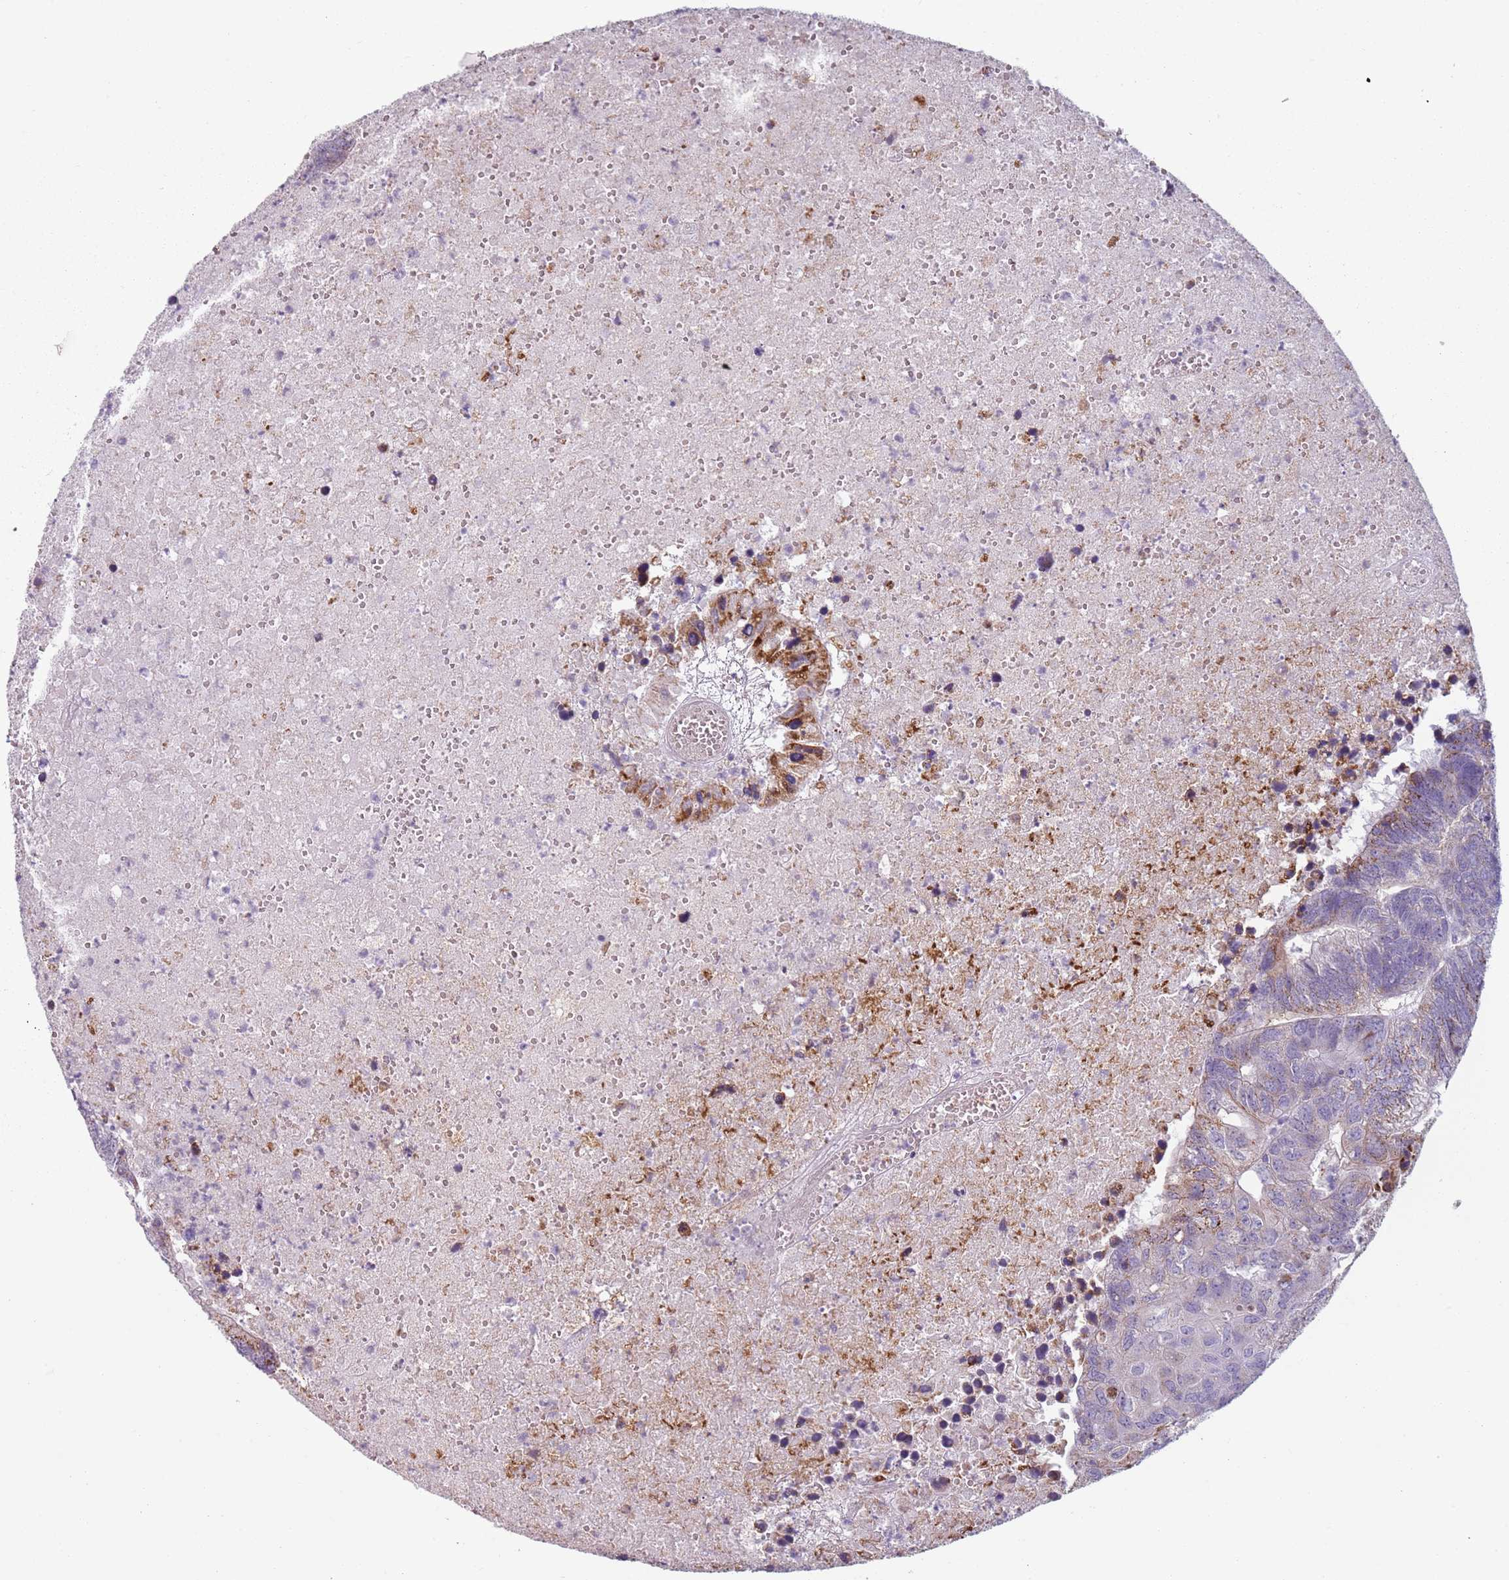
{"staining": {"intensity": "moderate", "quantity": ">75%", "location": "cytoplasmic/membranous"}, "tissue": "colorectal cancer", "cell_type": "Tumor cells", "image_type": "cancer", "snomed": [{"axis": "morphology", "description": "Adenocarcinoma, NOS"}, {"axis": "topography", "description": "Colon"}], "caption": "The photomicrograph exhibits a brown stain indicating the presence of a protein in the cytoplasmic/membranous of tumor cells in colorectal cancer (adenocarcinoma).", "gene": "MEGF8", "patient": {"sex": "female", "age": 48}}